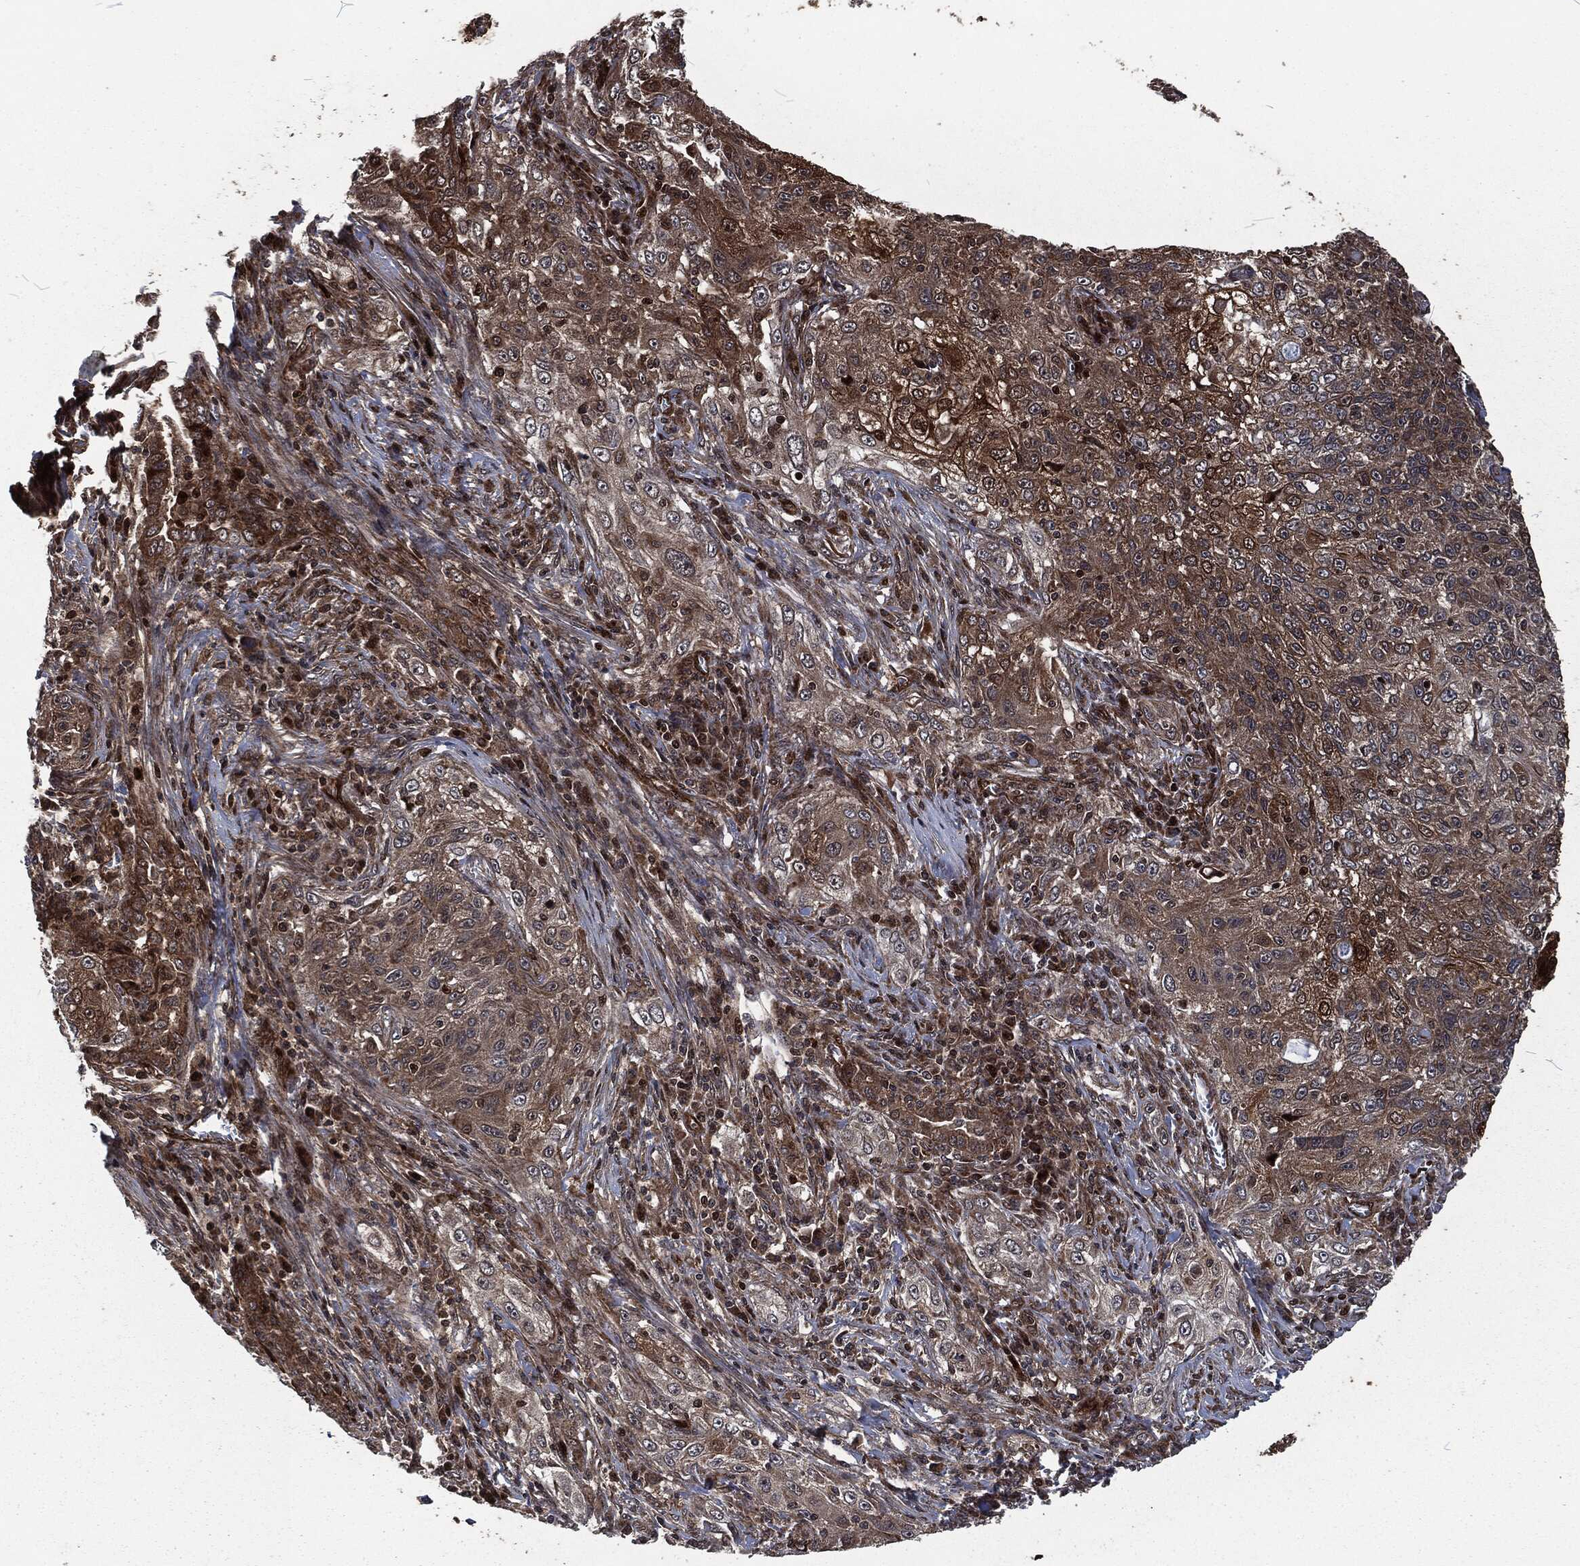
{"staining": {"intensity": "moderate", "quantity": "<25%", "location": "cytoplasmic/membranous"}, "tissue": "lung cancer", "cell_type": "Tumor cells", "image_type": "cancer", "snomed": [{"axis": "morphology", "description": "Squamous cell carcinoma, NOS"}, {"axis": "topography", "description": "Lung"}], "caption": "A histopathology image showing moderate cytoplasmic/membranous staining in approximately <25% of tumor cells in squamous cell carcinoma (lung), as visualized by brown immunohistochemical staining.", "gene": "CMPK2", "patient": {"sex": "female", "age": 69}}